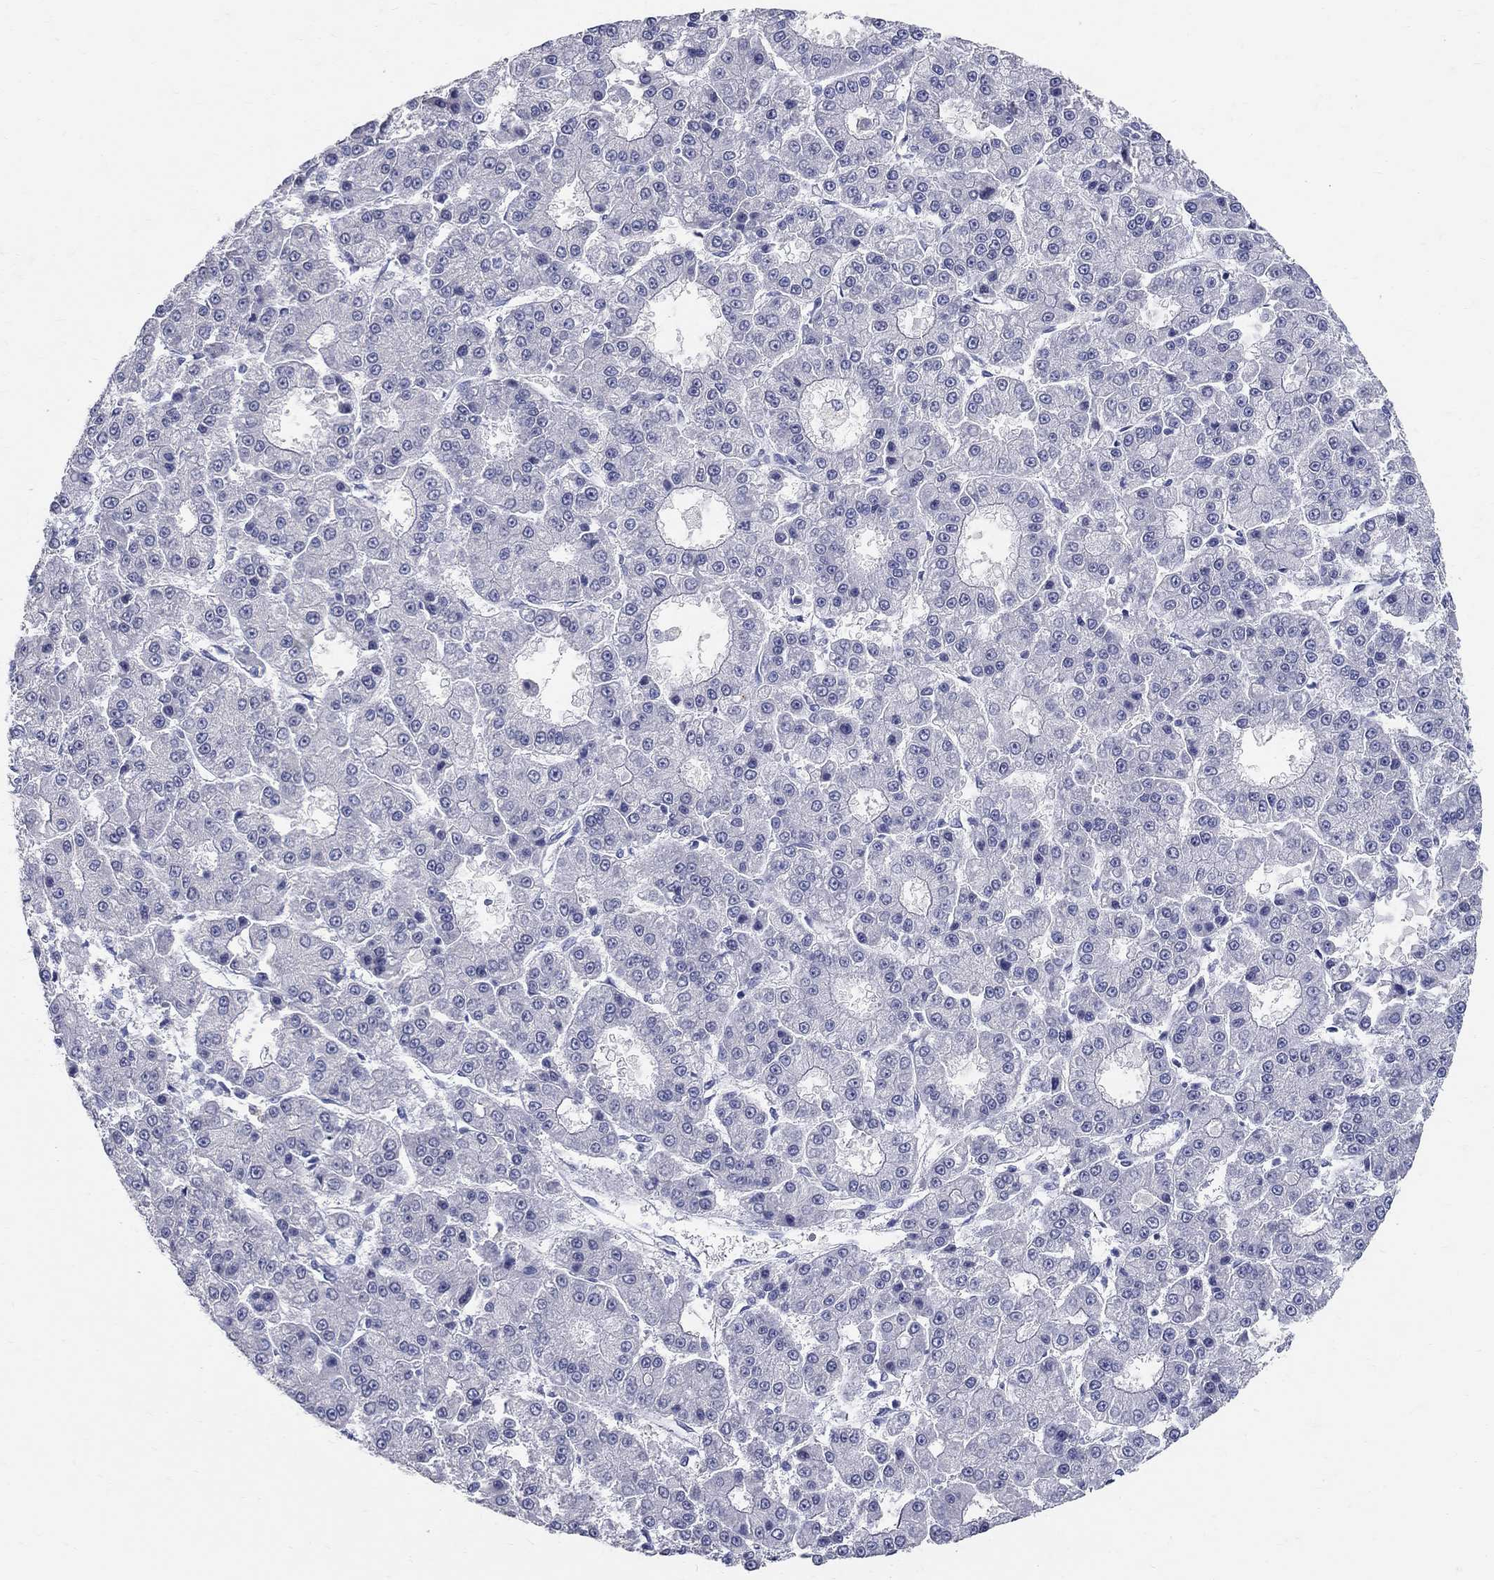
{"staining": {"intensity": "negative", "quantity": "none", "location": "none"}, "tissue": "liver cancer", "cell_type": "Tumor cells", "image_type": "cancer", "snomed": [{"axis": "morphology", "description": "Carcinoma, Hepatocellular, NOS"}, {"axis": "topography", "description": "Liver"}], "caption": "Hepatocellular carcinoma (liver) was stained to show a protein in brown. There is no significant expression in tumor cells.", "gene": "SOX2", "patient": {"sex": "male", "age": 70}}